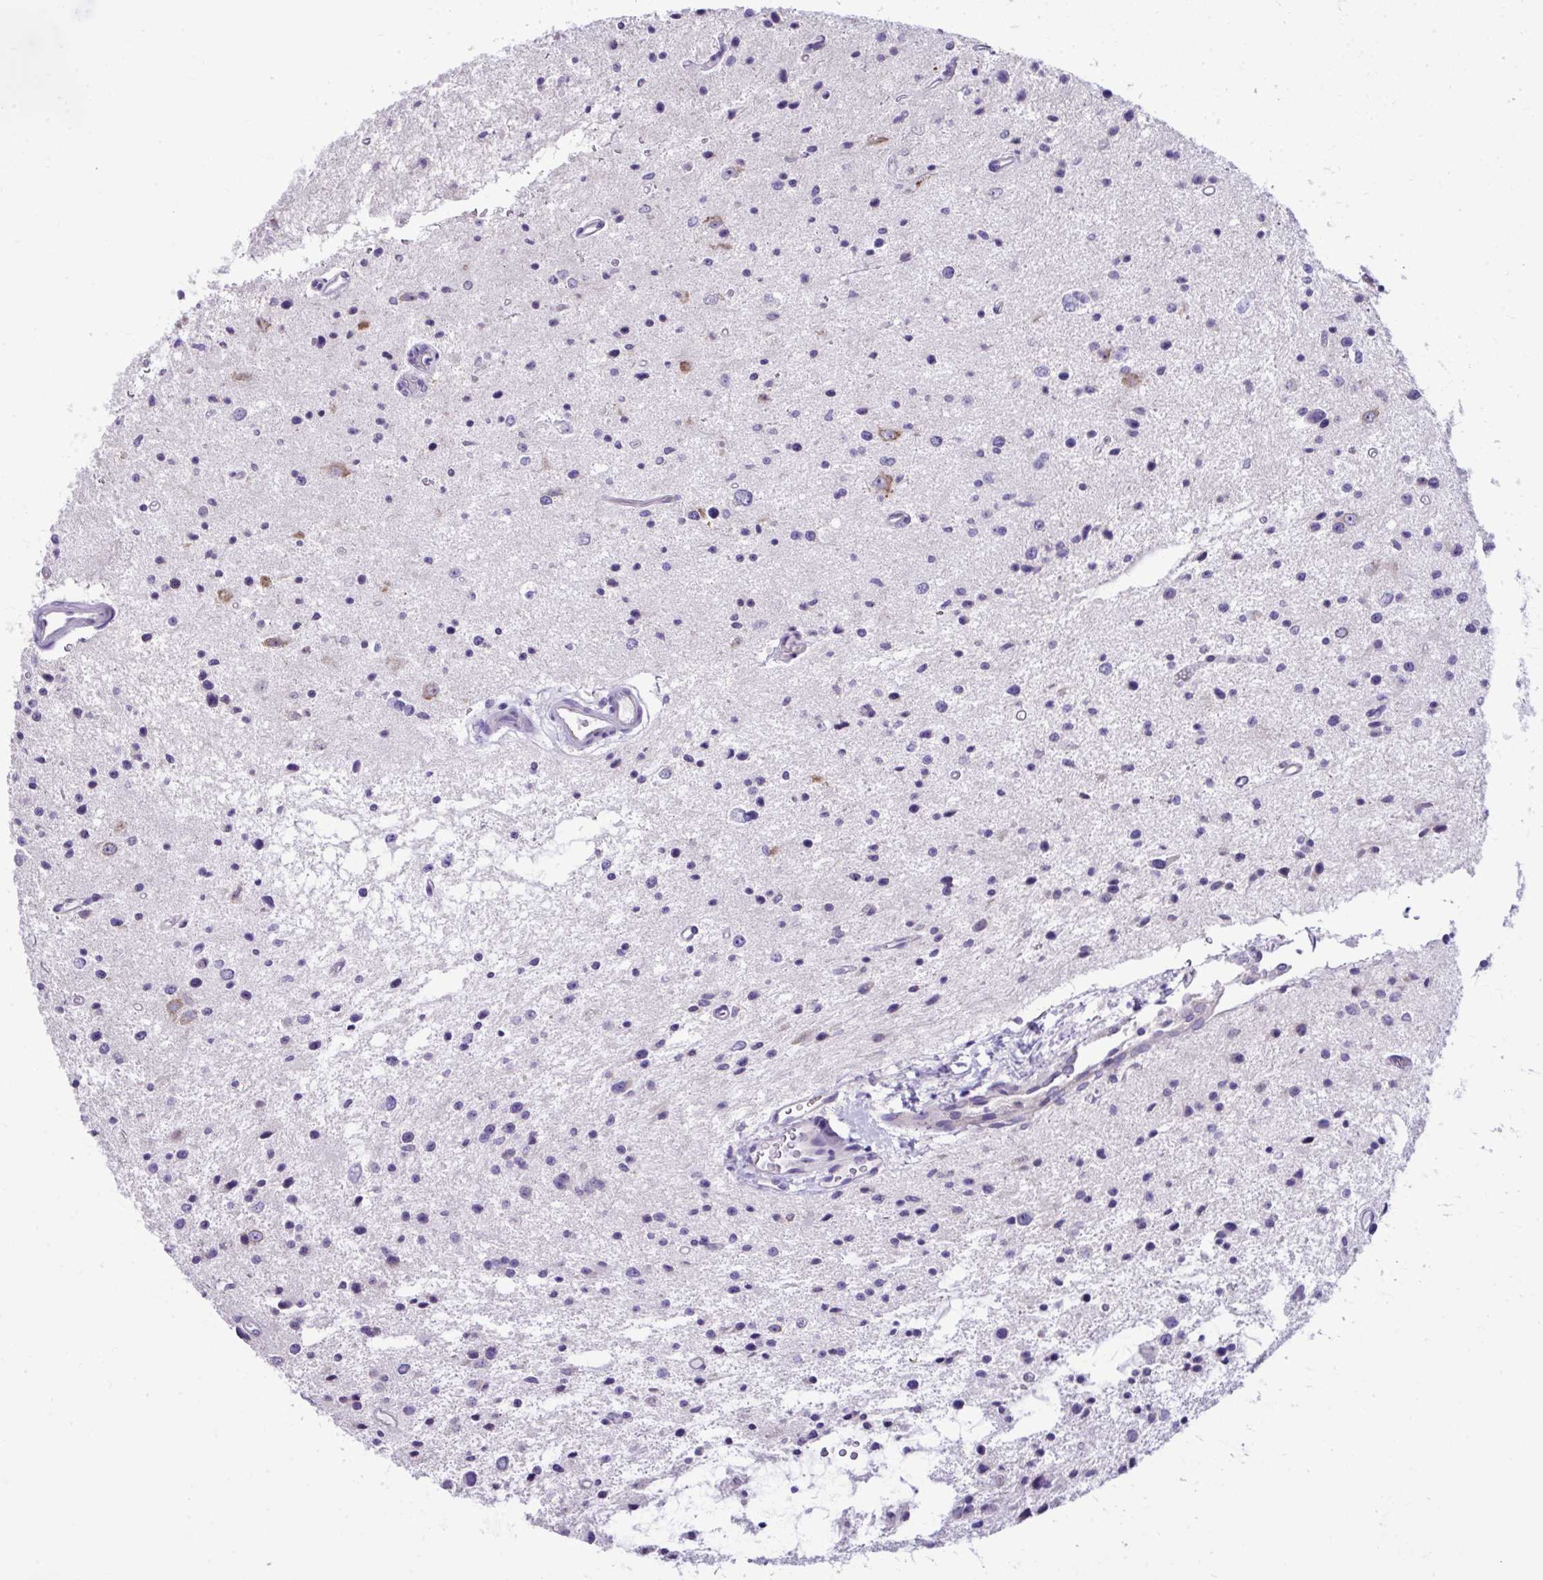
{"staining": {"intensity": "negative", "quantity": "none", "location": "none"}, "tissue": "glioma", "cell_type": "Tumor cells", "image_type": "cancer", "snomed": [{"axis": "morphology", "description": "Glioma, malignant, Low grade"}, {"axis": "topography", "description": "Brain"}], "caption": "Micrograph shows no significant protein staining in tumor cells of glioma. The staining is performed using DAB brown chromogen with nuclei counter-stained in using hematoxylin.", "gene": "RPL7", "patient": {"sex": "male", "age": 43}}